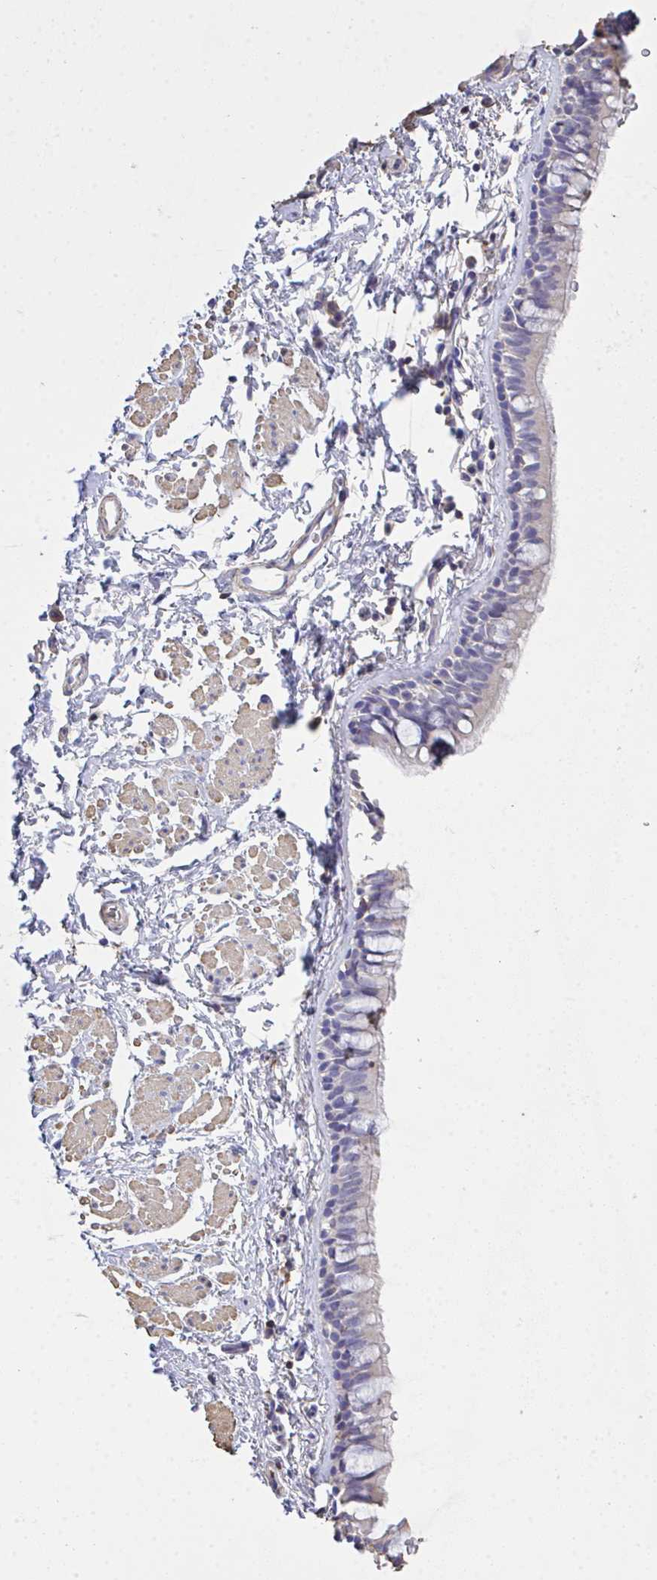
{"staining": {"intensity": "negative", "quantity": "none", "location": "none"}, "tissue": "bronchus", "cell_type": "Respiratory epithelial cells", "image_type": "normal", "snomed": [{"axis": "morphology", "description": "Normal tissue, NOS"}, {"axis": "topography", "description": "Lymph node"}, {"axis": "topography", "description": "Cartilage tissue"}, {"axis": "topography", "description": "Bronchus"}], "caption": "A micrograph of bronchus stained for a protein exhibits no brown staining in respiratory epithelial cells.", "gene": "IL23R", "patient": {"sex": "female", "age": 70}}